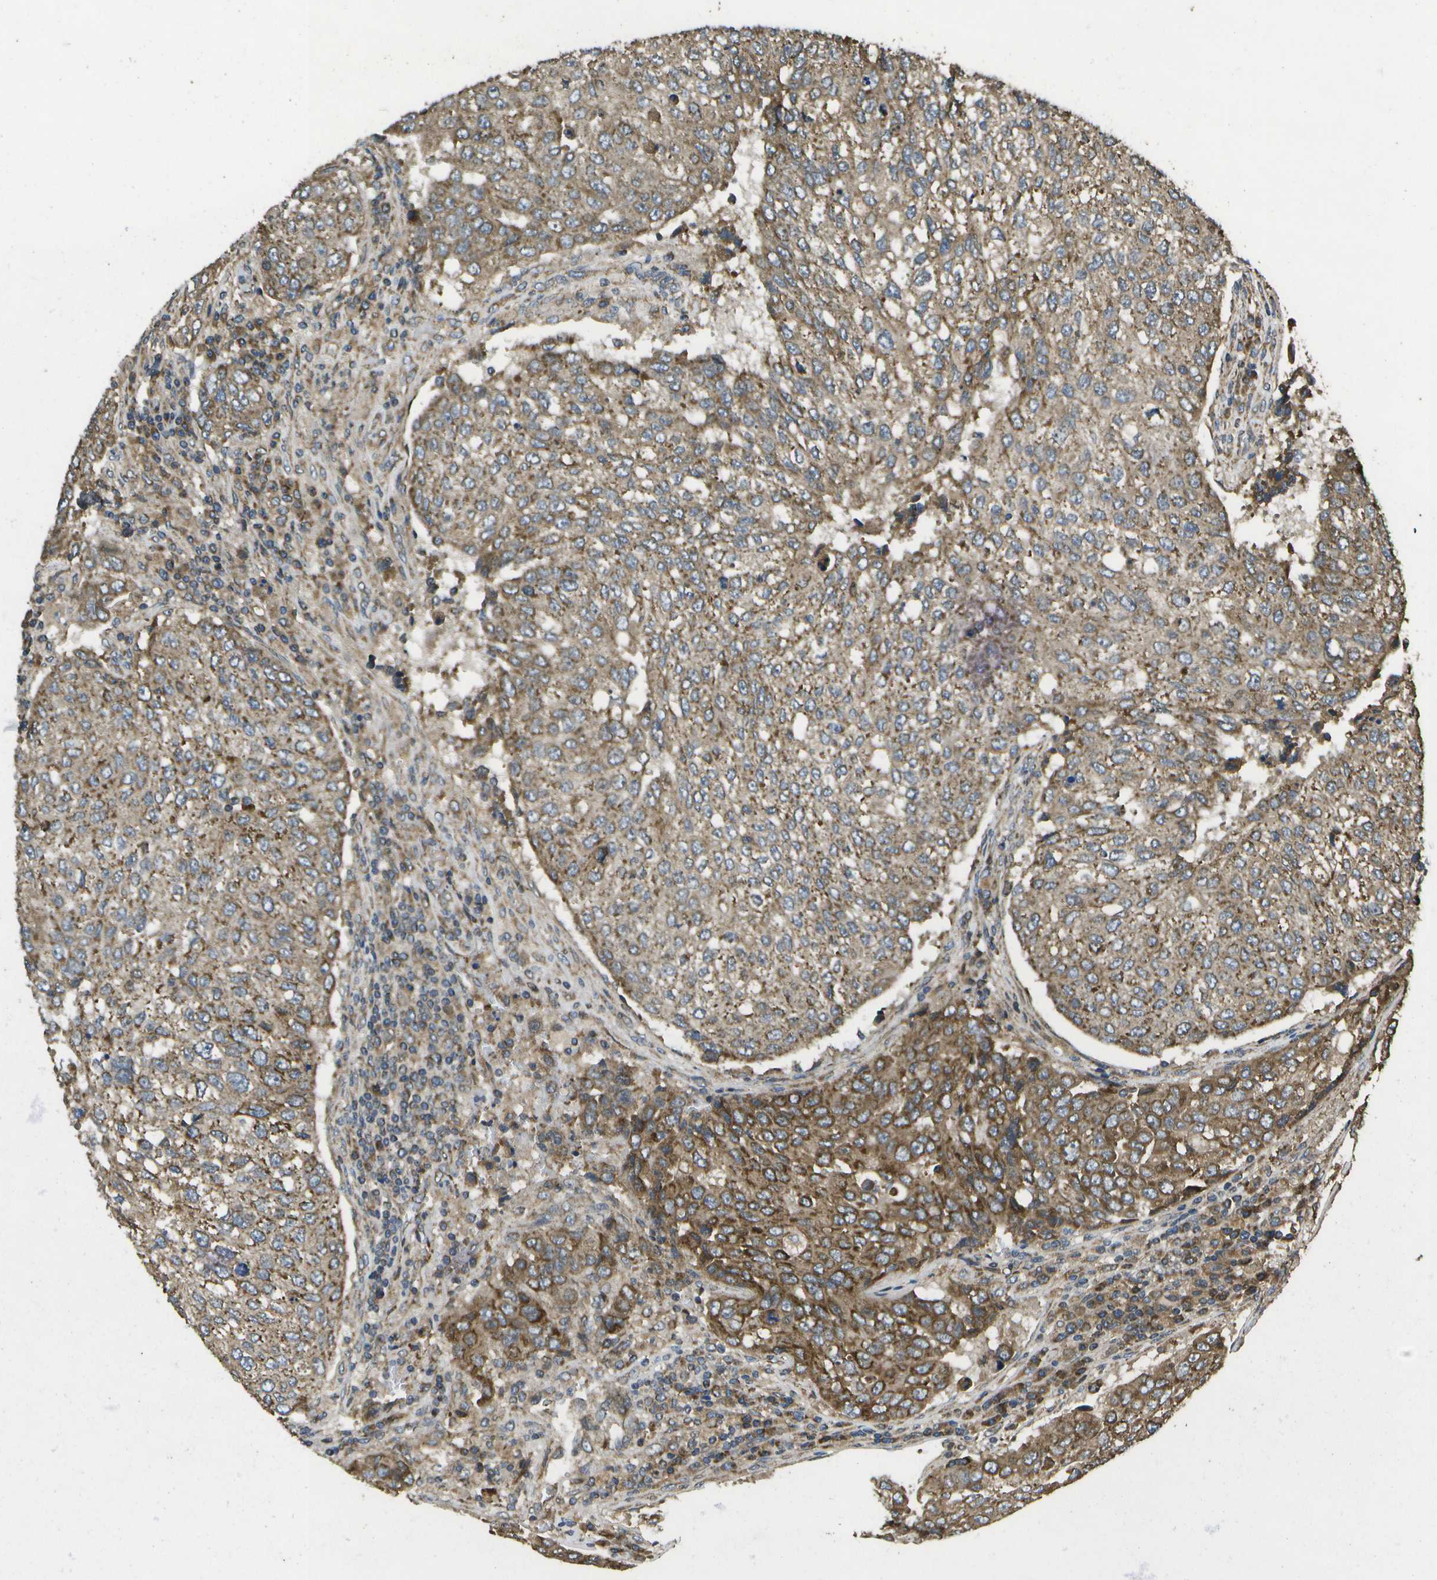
{"staining": {"intensity": "moderate", "quantity": ">75%", "location": "cytoplasmic/membranous"}, "tissue": "urothelial cancer", "cell_type": "Tumor cells", "image_type": "cancer", "snomed": [{"axis": "morphology", "description": "Urothelial carcinoma, High grade"}, {"axis": "topography", "description": "Lymph node"}, {"axis": "topography", "description": "Urinary bladder"}], "caption": "Immunohistochemical staining of human urothelial carcinoma (high-grade) shows medium levels of moderate cytoplasmic/membranous staining in about >75% of tumor cells.", "gene": "HFE", "patient": {"sex": "male", "age": 51}}